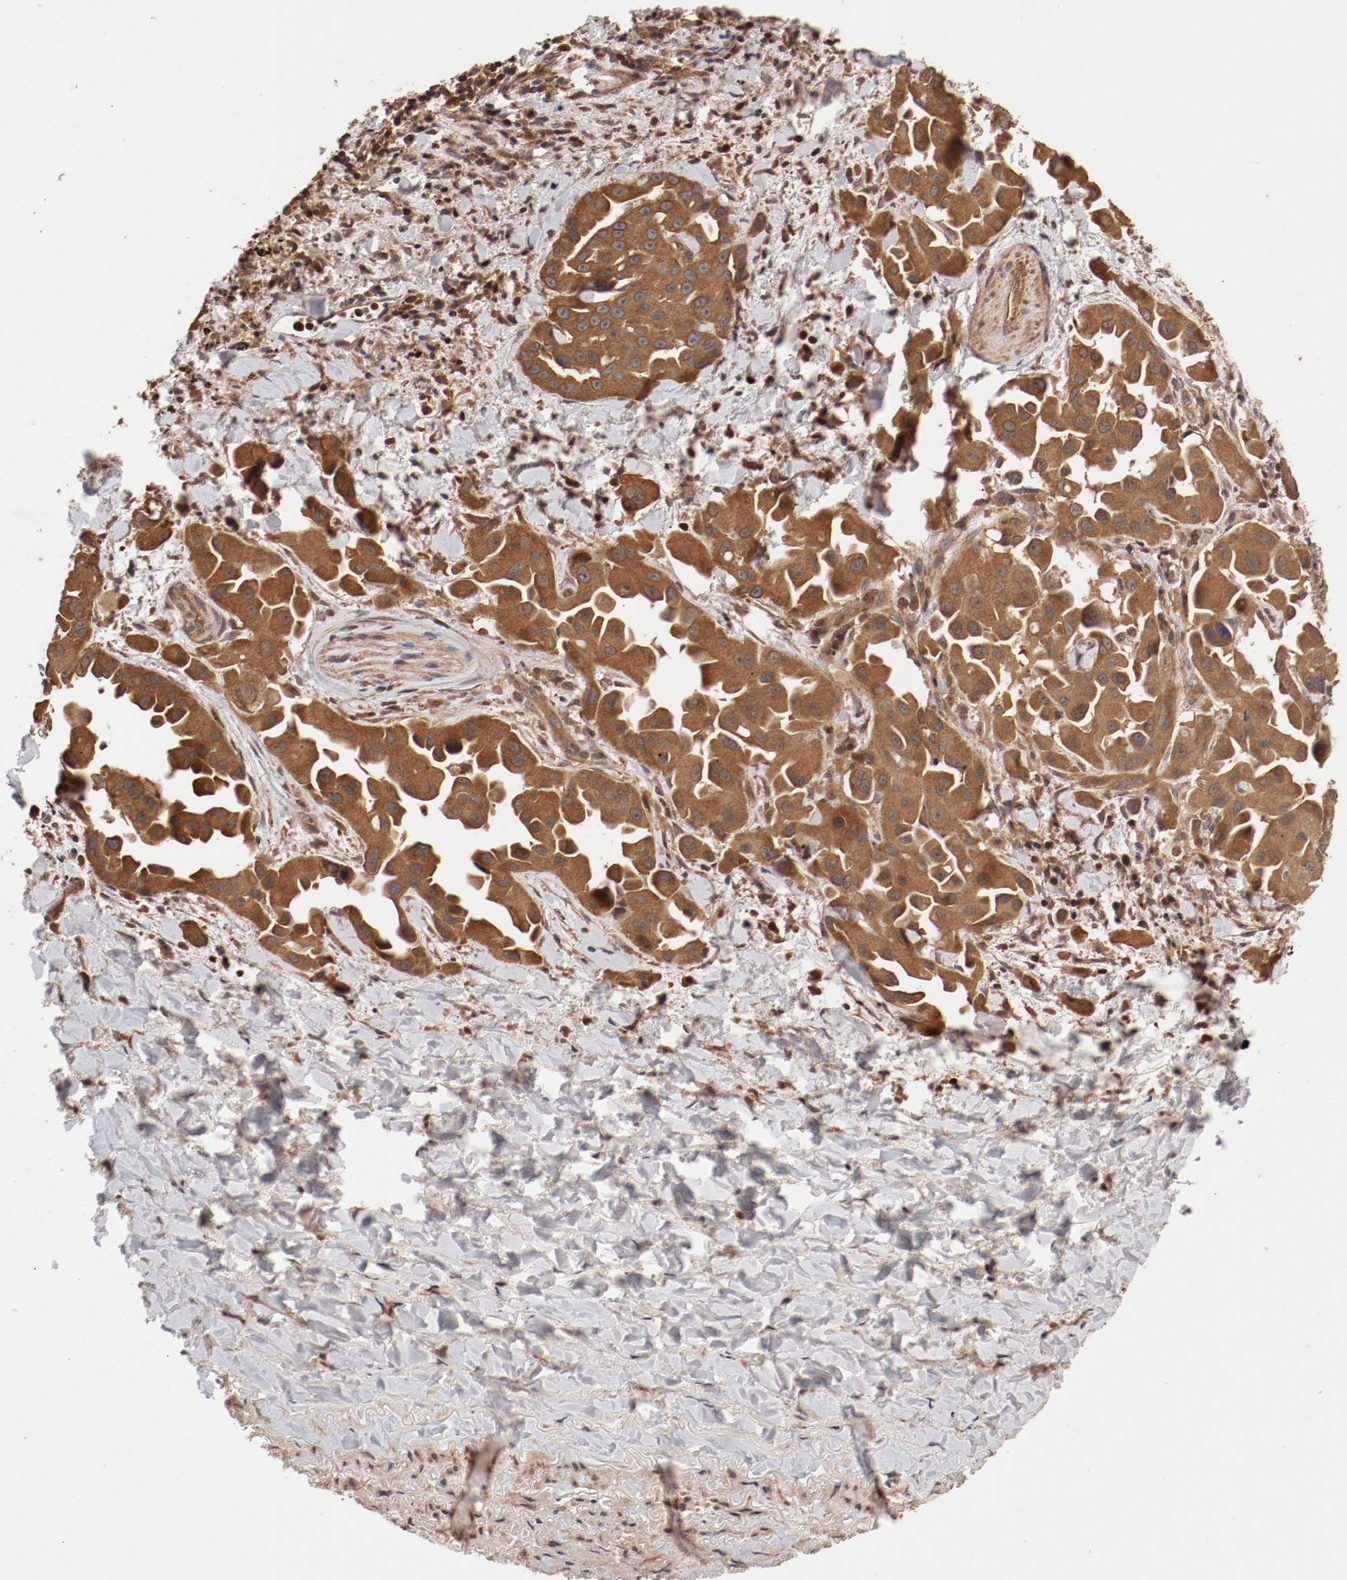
{"staining": {"intensity": "moderate", "quantity": ">75%", "location": "cytoplasmic/membranous"}, "tissue": "lung cancer", "cell_type": "Tumor cells", "image_type": "cancer", "snomed": [{"axis": "morphology", "description": "Normal tissue, NOS"}, {"axis": "morphology", "description": "Adenocarcinoma, NOS"}, {"axis": "topography", "description": "Bronchus"}], "caption": "Immunohistochemical staining of lung adenocarcinoma reveals medium levels of moderate cytoplasmic/membranous protein staining in approximately >75% of tumor cells.", "gene": "GUF1", "patient": {"sex": "male", "age": 68}}